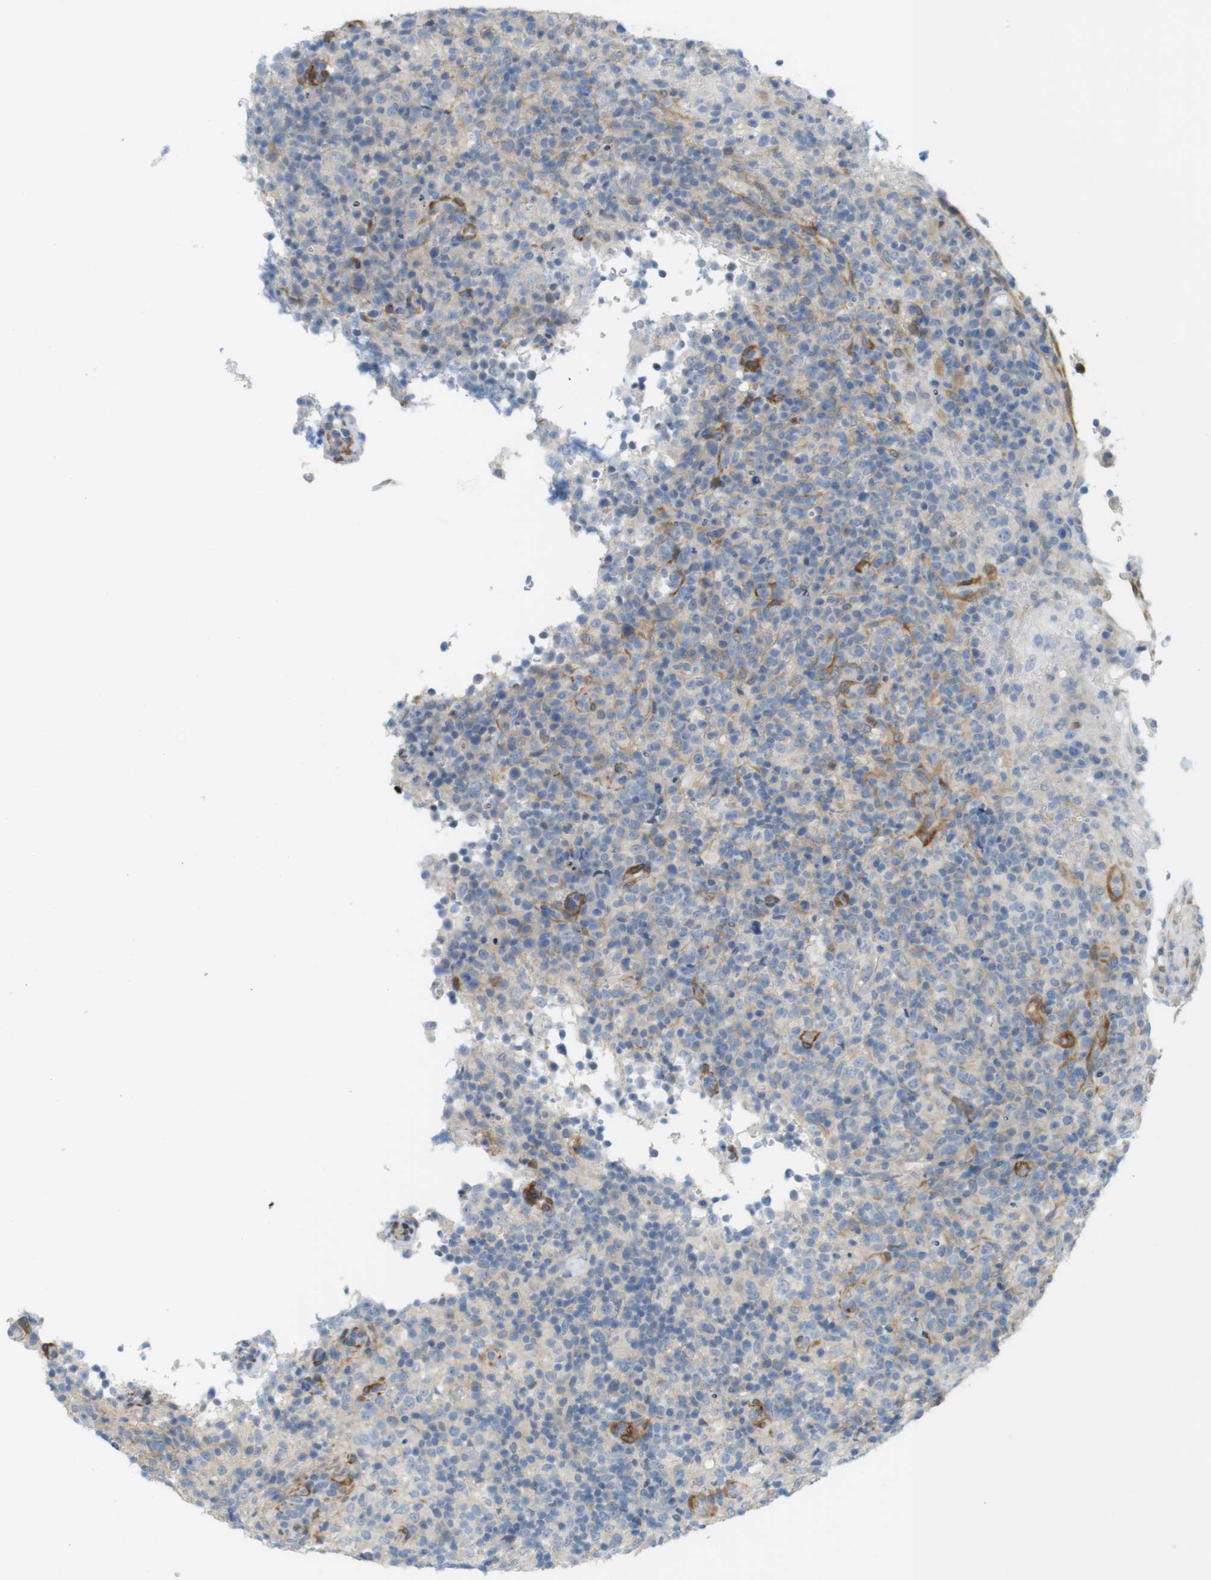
{"staining": {"intensity": "weak", "quantity": "<25%", "location": "cytoplasmic/membranous"}, "tissue": "lymphoma", "cell_type": "Tumor cells", "image_type": "cancer", "snomed": [{"axis": "morphology", "description": "Malignant lymphoma, non-Hodgkin's type, High grade"}, {"axis": "topography", "description": "Lymph node"}], "caption": "This is an immunohistochemistry photomicrograph of high-grade malignant lymphoma, non-Hodgkin's type. There is no staining in tumor cells.", "gene": "PDE3A", "patient": {"sex": "female", "age": 76}}